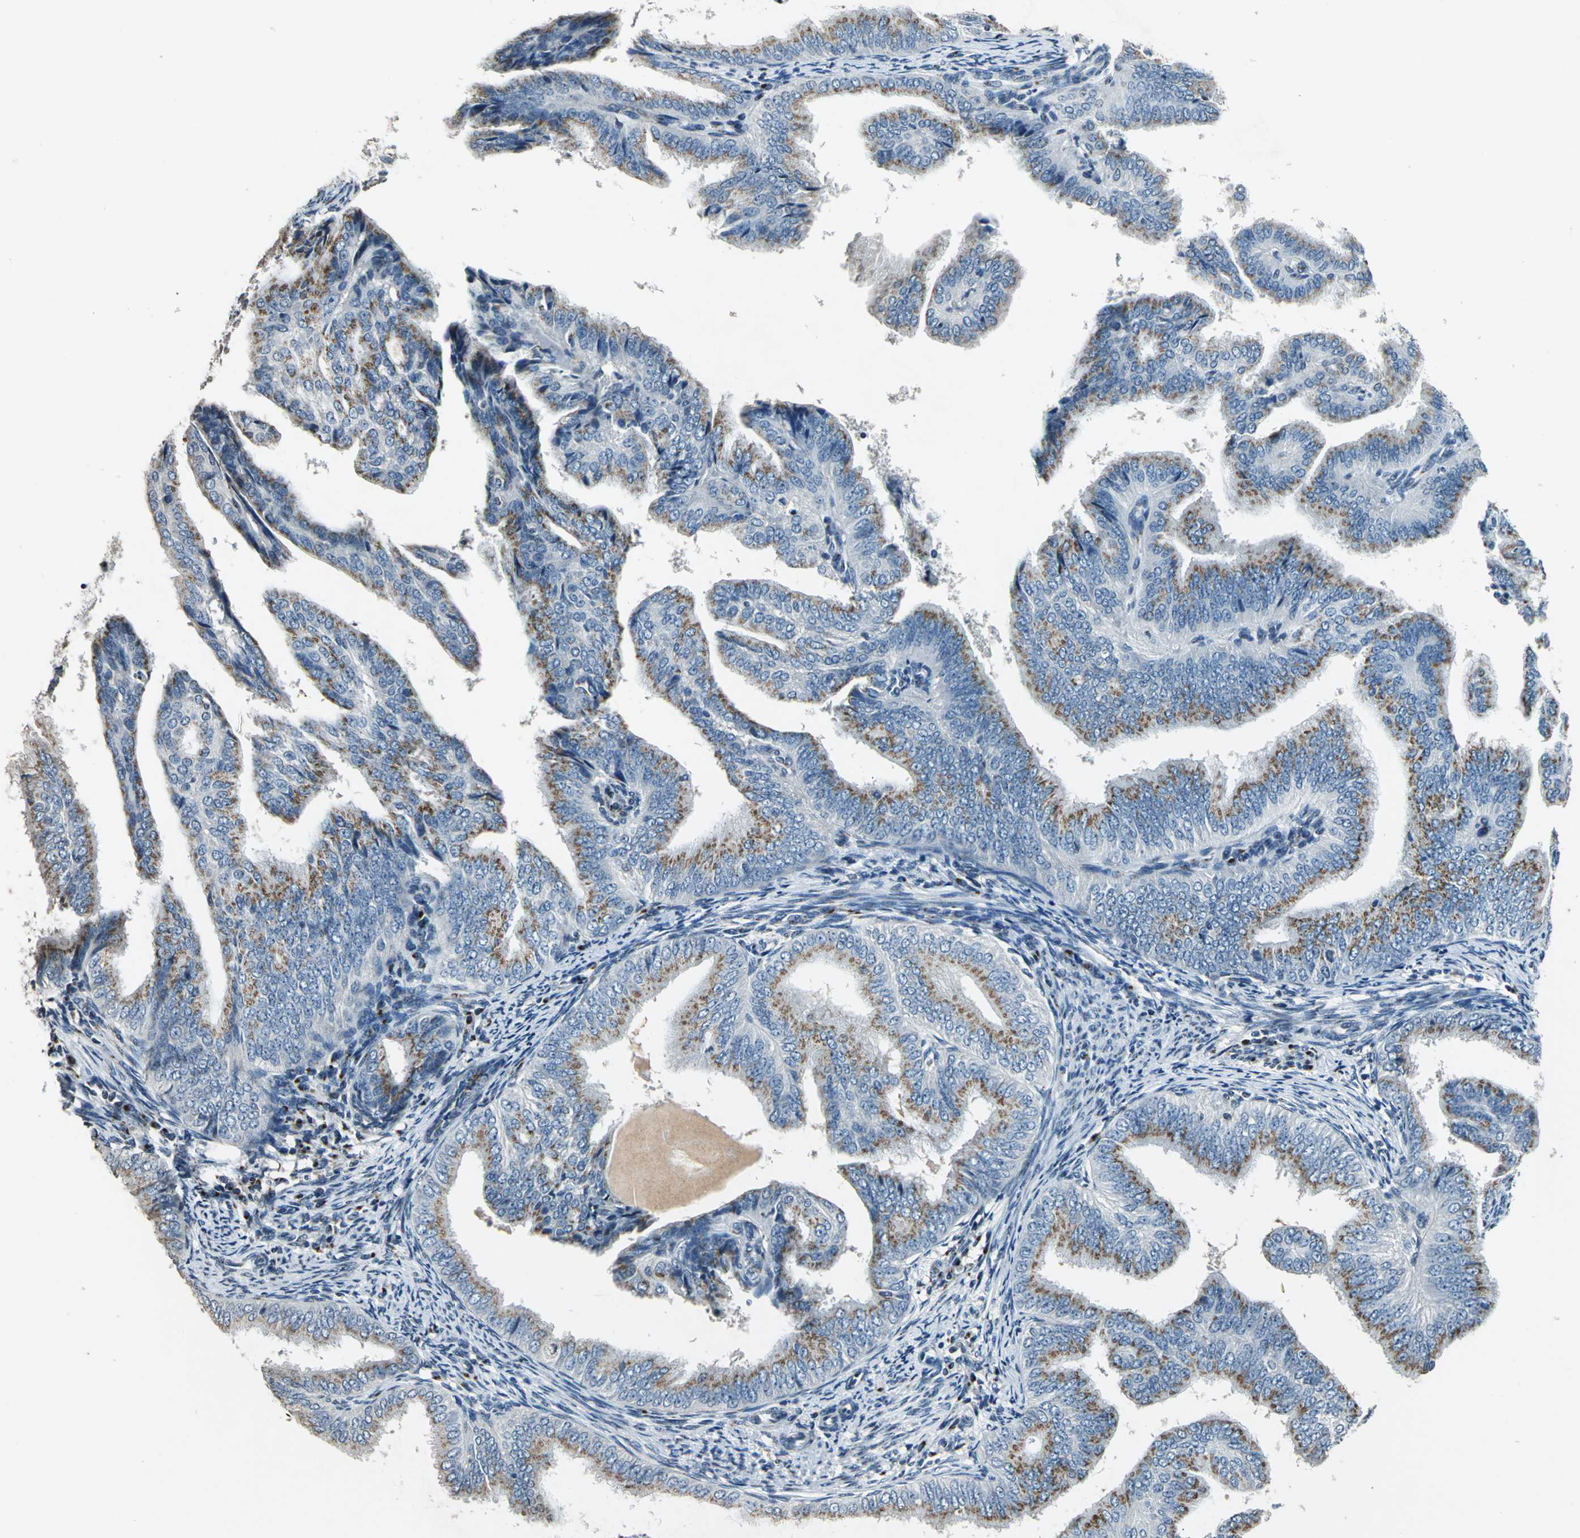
{"staining": {"intensity": "moderate", "quantity": "25%-75%", "location": "cytoplasmic/membranous"}, "tissue": "endometrial cancer", "cell_type": "Tumor cells", "image_type": "cancer", "snomed": [{"axis": "morphology", "description": "Adenocarcinoma, NOS"}, {"axis": "topography", "description": "Endometrium"}], "caption": "The image exhibits staining of endometrial adenocarcinoma, revealing moderate cytoplasmic/membranous protein expression (brown color) within tumor cells.", "gene": "TMEM115", "patient": {"sex": "female", "age": 58}}